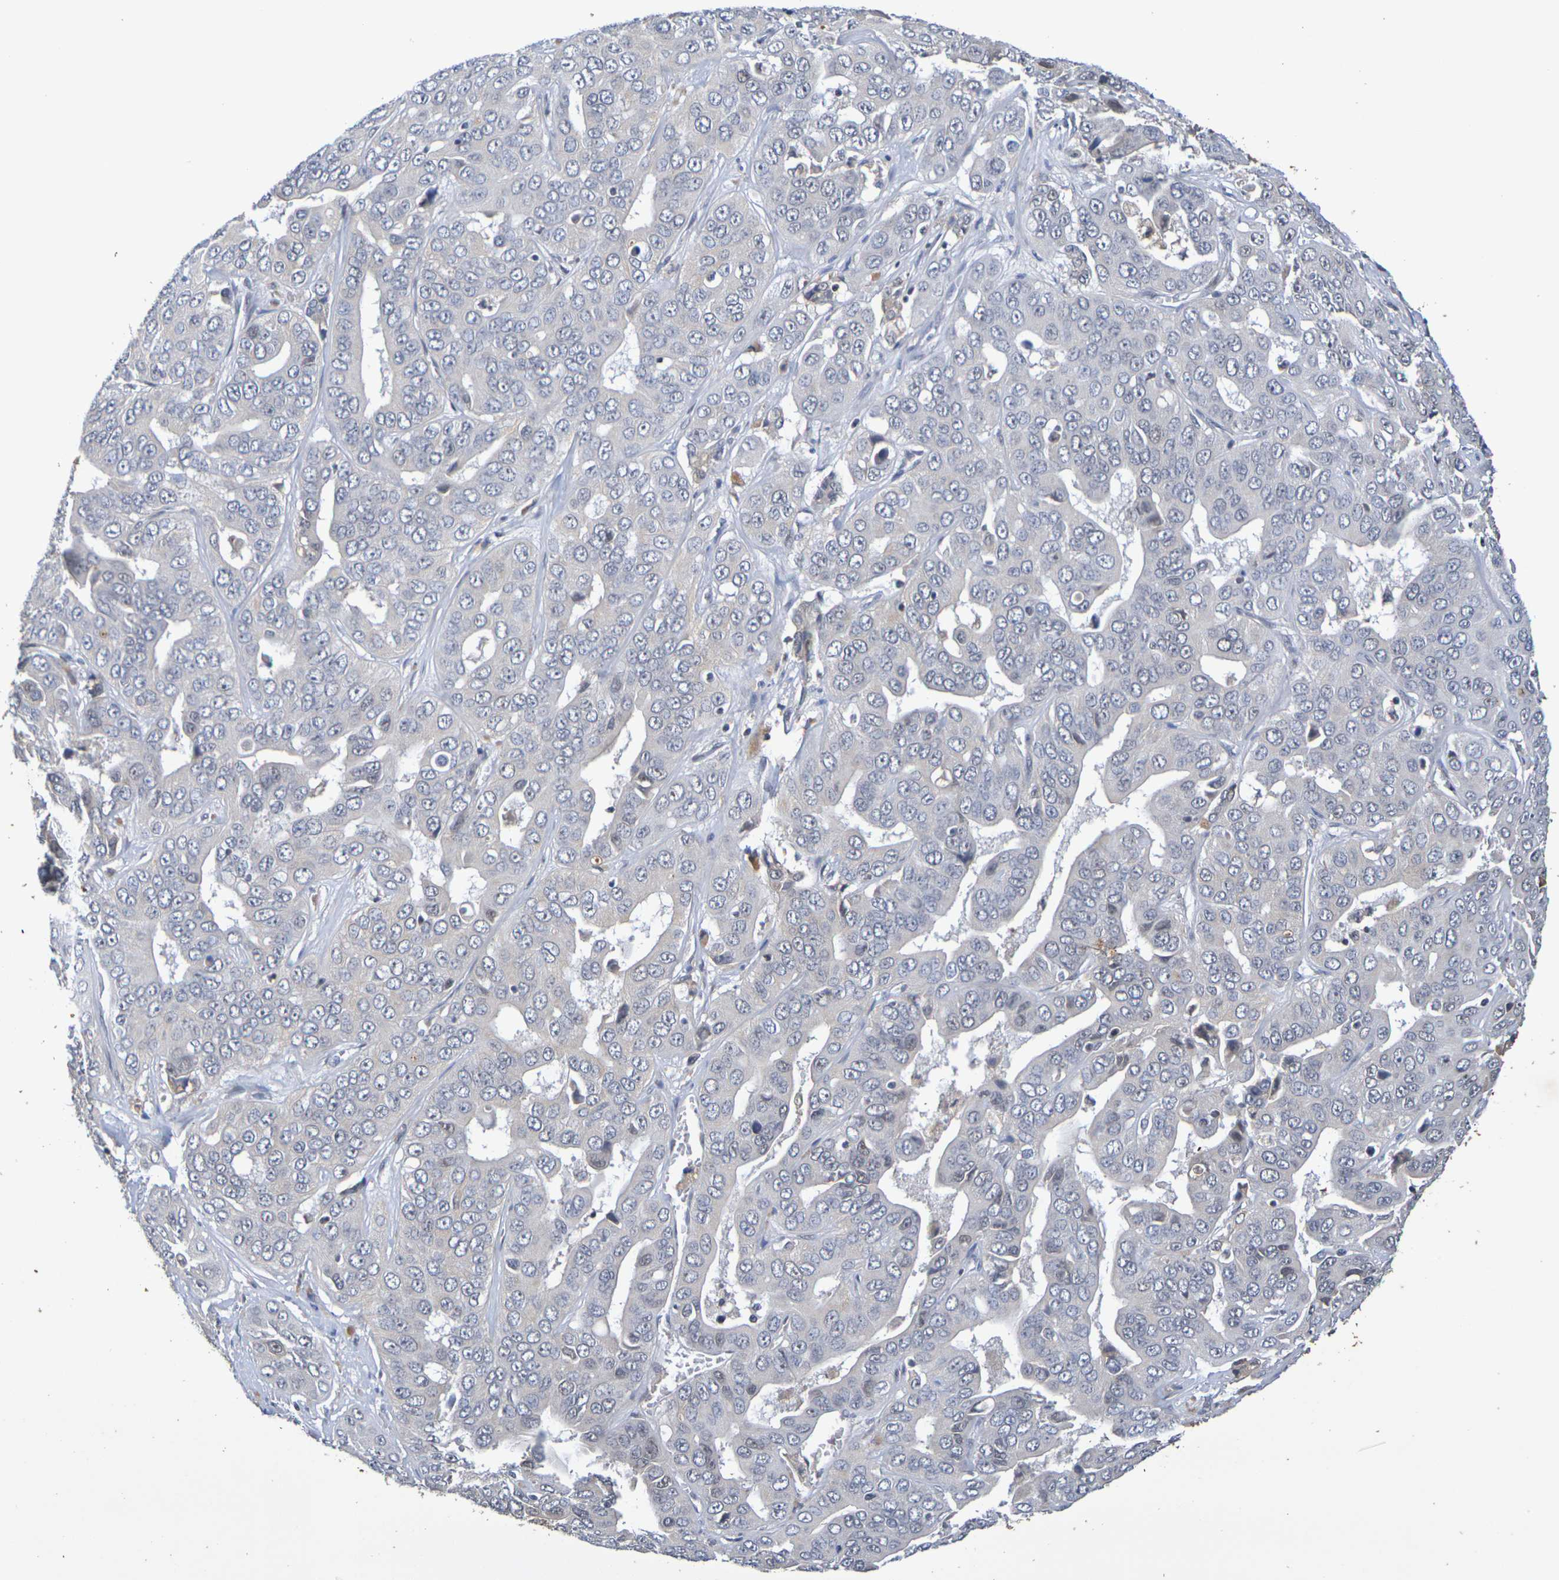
{"staining": {"intensity": "negative", "quantity": "none", "location": "none"}, "tissue": "liver cancer", "cell_type": "Tumor cells", "image_type": "cancer", "snomed": [{"axis": "morphology", "description": "Cholangiocarcinoma"}, {"axis": "topography", "description": "Liver"}], "caption": "High magnification brightfield microscopy of liver cholangiocarcinoma stained with DAB (3,3'-diaminobenzidine) (brown) and counterstained with hematoxylin (blue): tumor cells show no significant staining.", "gene": "TERF2", "patient": {"sex": "female", "age": 52}}